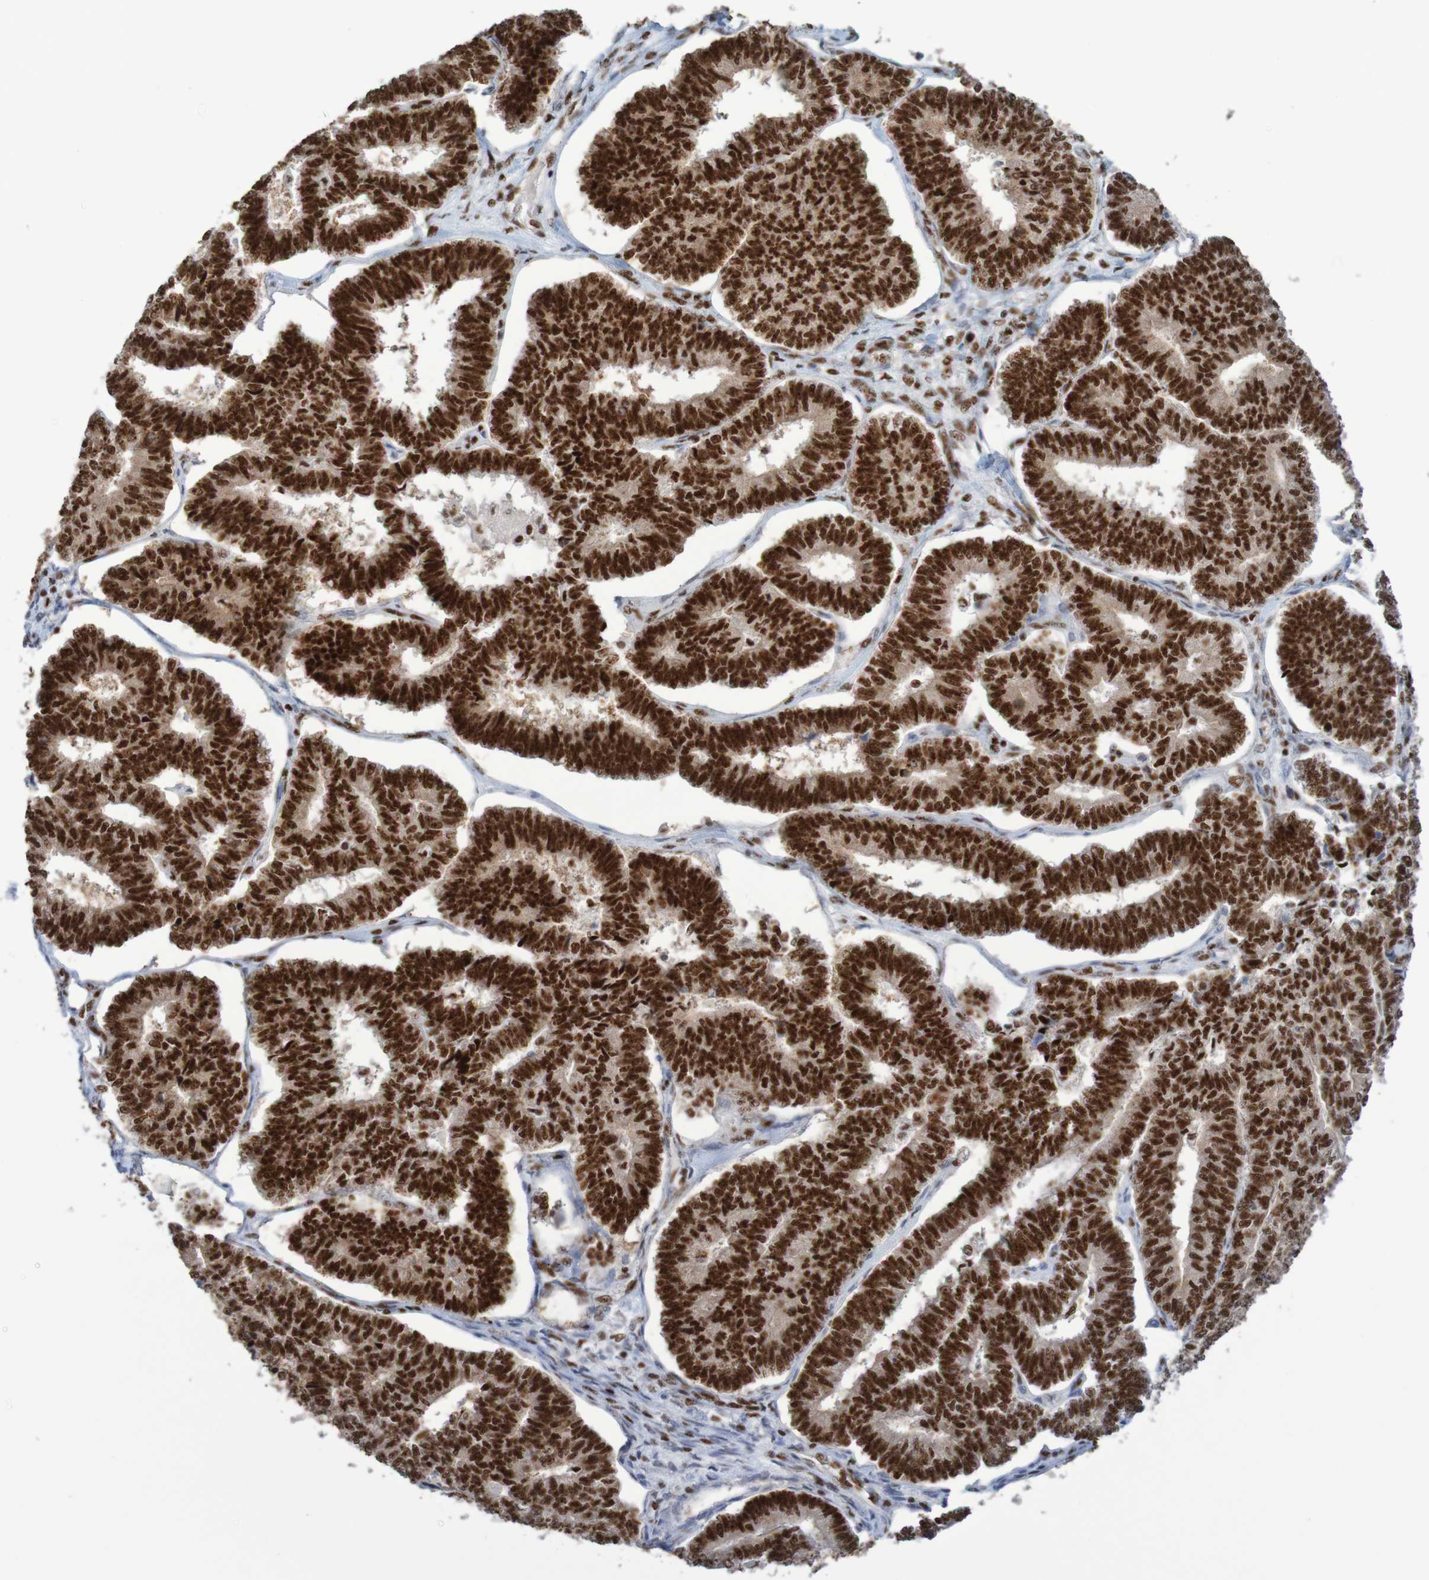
{"staining": {"intensity": "strong", "quantity": ">75%", "location": "nuclear"}, "tissue": "endometrial cancer", "cell_type": "Tumor cells", "image_type": "cancer", "snomed": [{"axis": "morphology", "description": "Adenocarcinoma, NOS"}, {"axis": "topography", "description": "Endometrium"}], "caption": "Endometrial adenocarcinoma was stained to show a protein in brown. There is high levels of strong nuclear positivity in about >75% of tumor cells.", "gene": "THRAP3", "patient": {"sex": "female", "age": 70}}